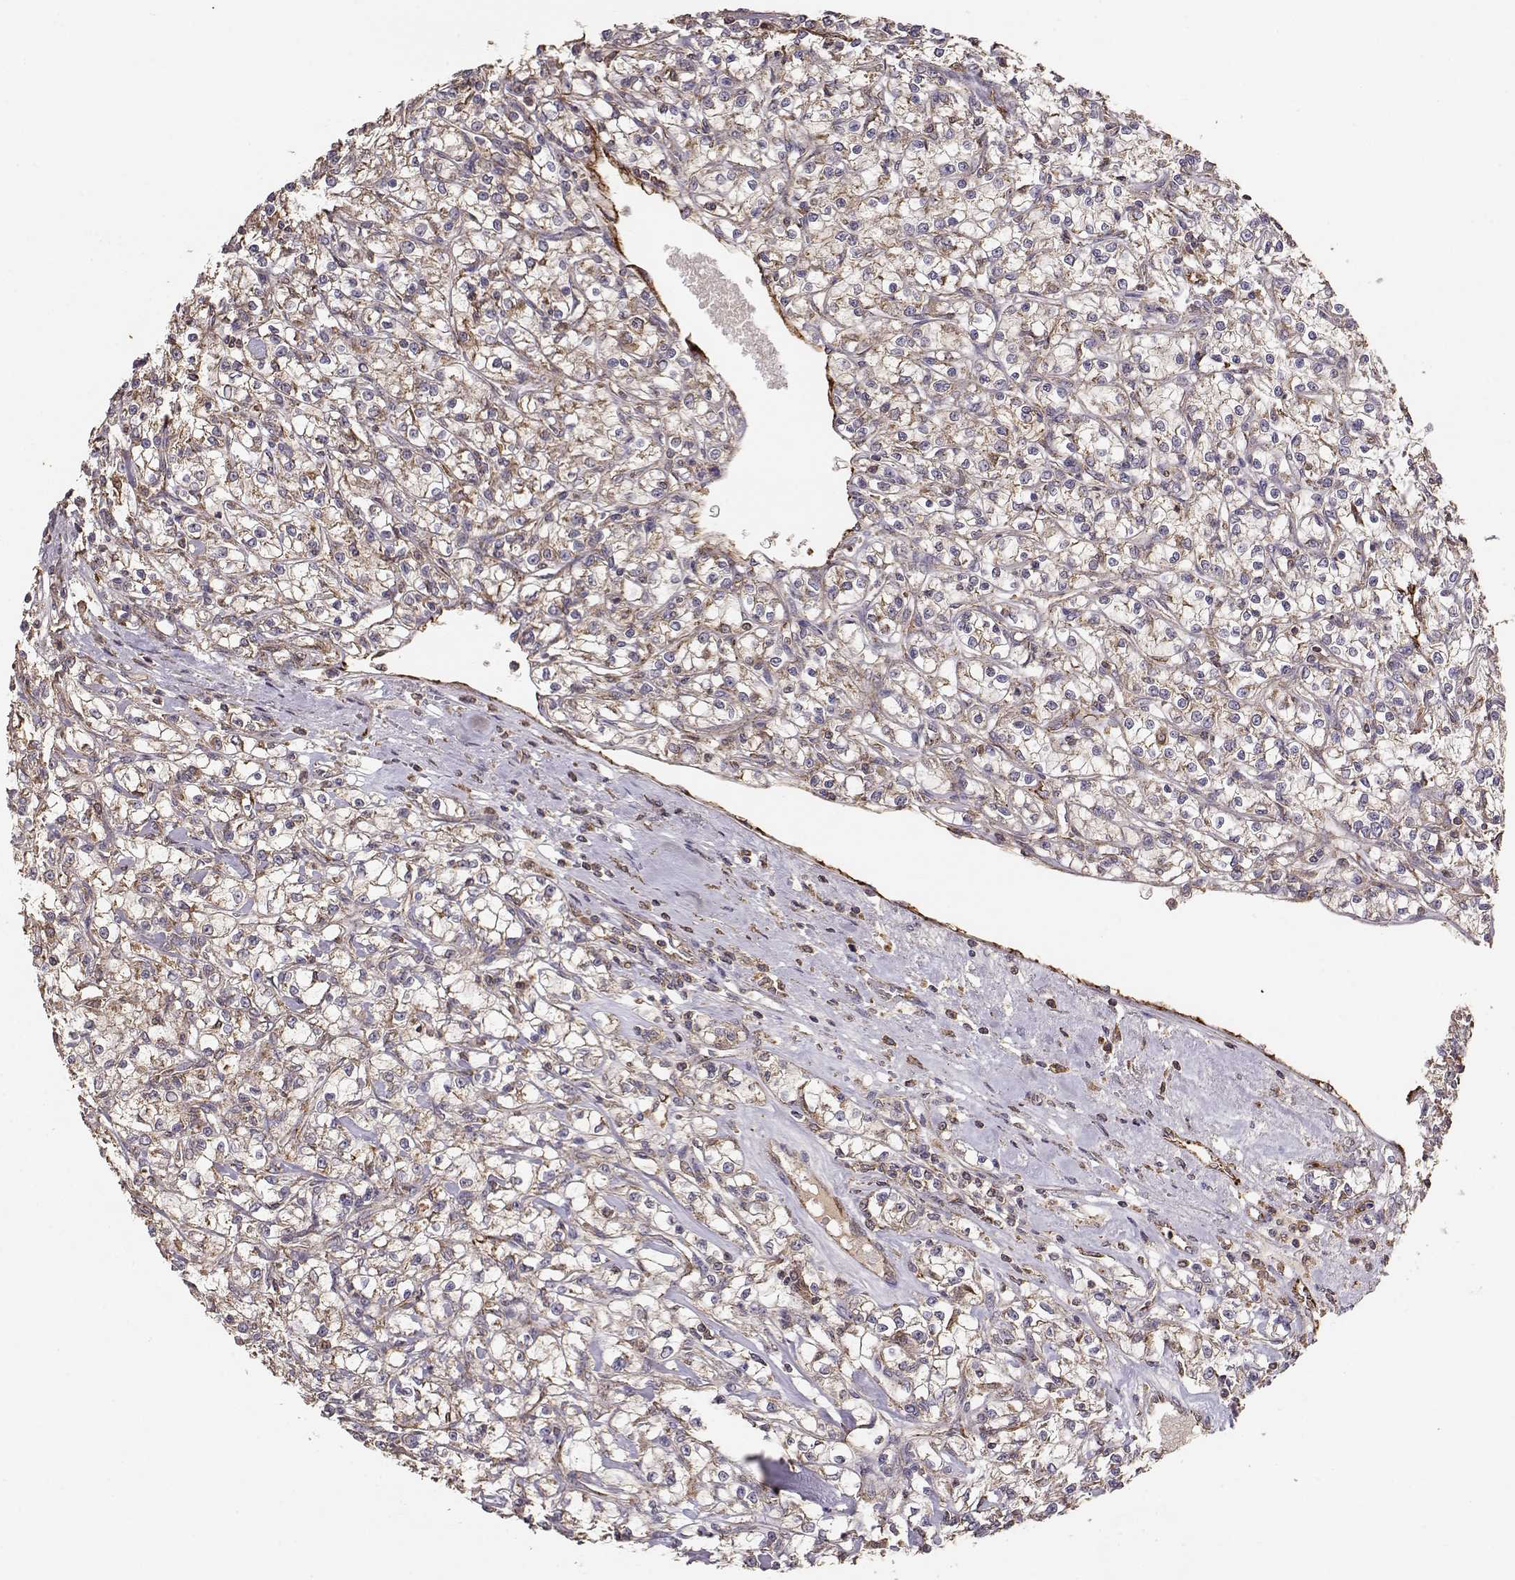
{"staining": {"intensity": "moderate", "quantity": ">75%", "location": "cytoplasmic/membranous"}, "tissue": "renal cancer", "cell_type": "Tumor cells", "image_type": "cancer", "snomed": [{"axis": "morphology", "description": "Adenocarcinoma, NOS"}, {"axis": "topography", "description": "Kidney"}], "caption": "The histopathology image reveals a brown stain indicating the presence of a protein in the cytoplasmic/membranous of tumor cells in renal cancer.", "gene": "TARS3", "patient": {"sex": "female", "age": 59}}